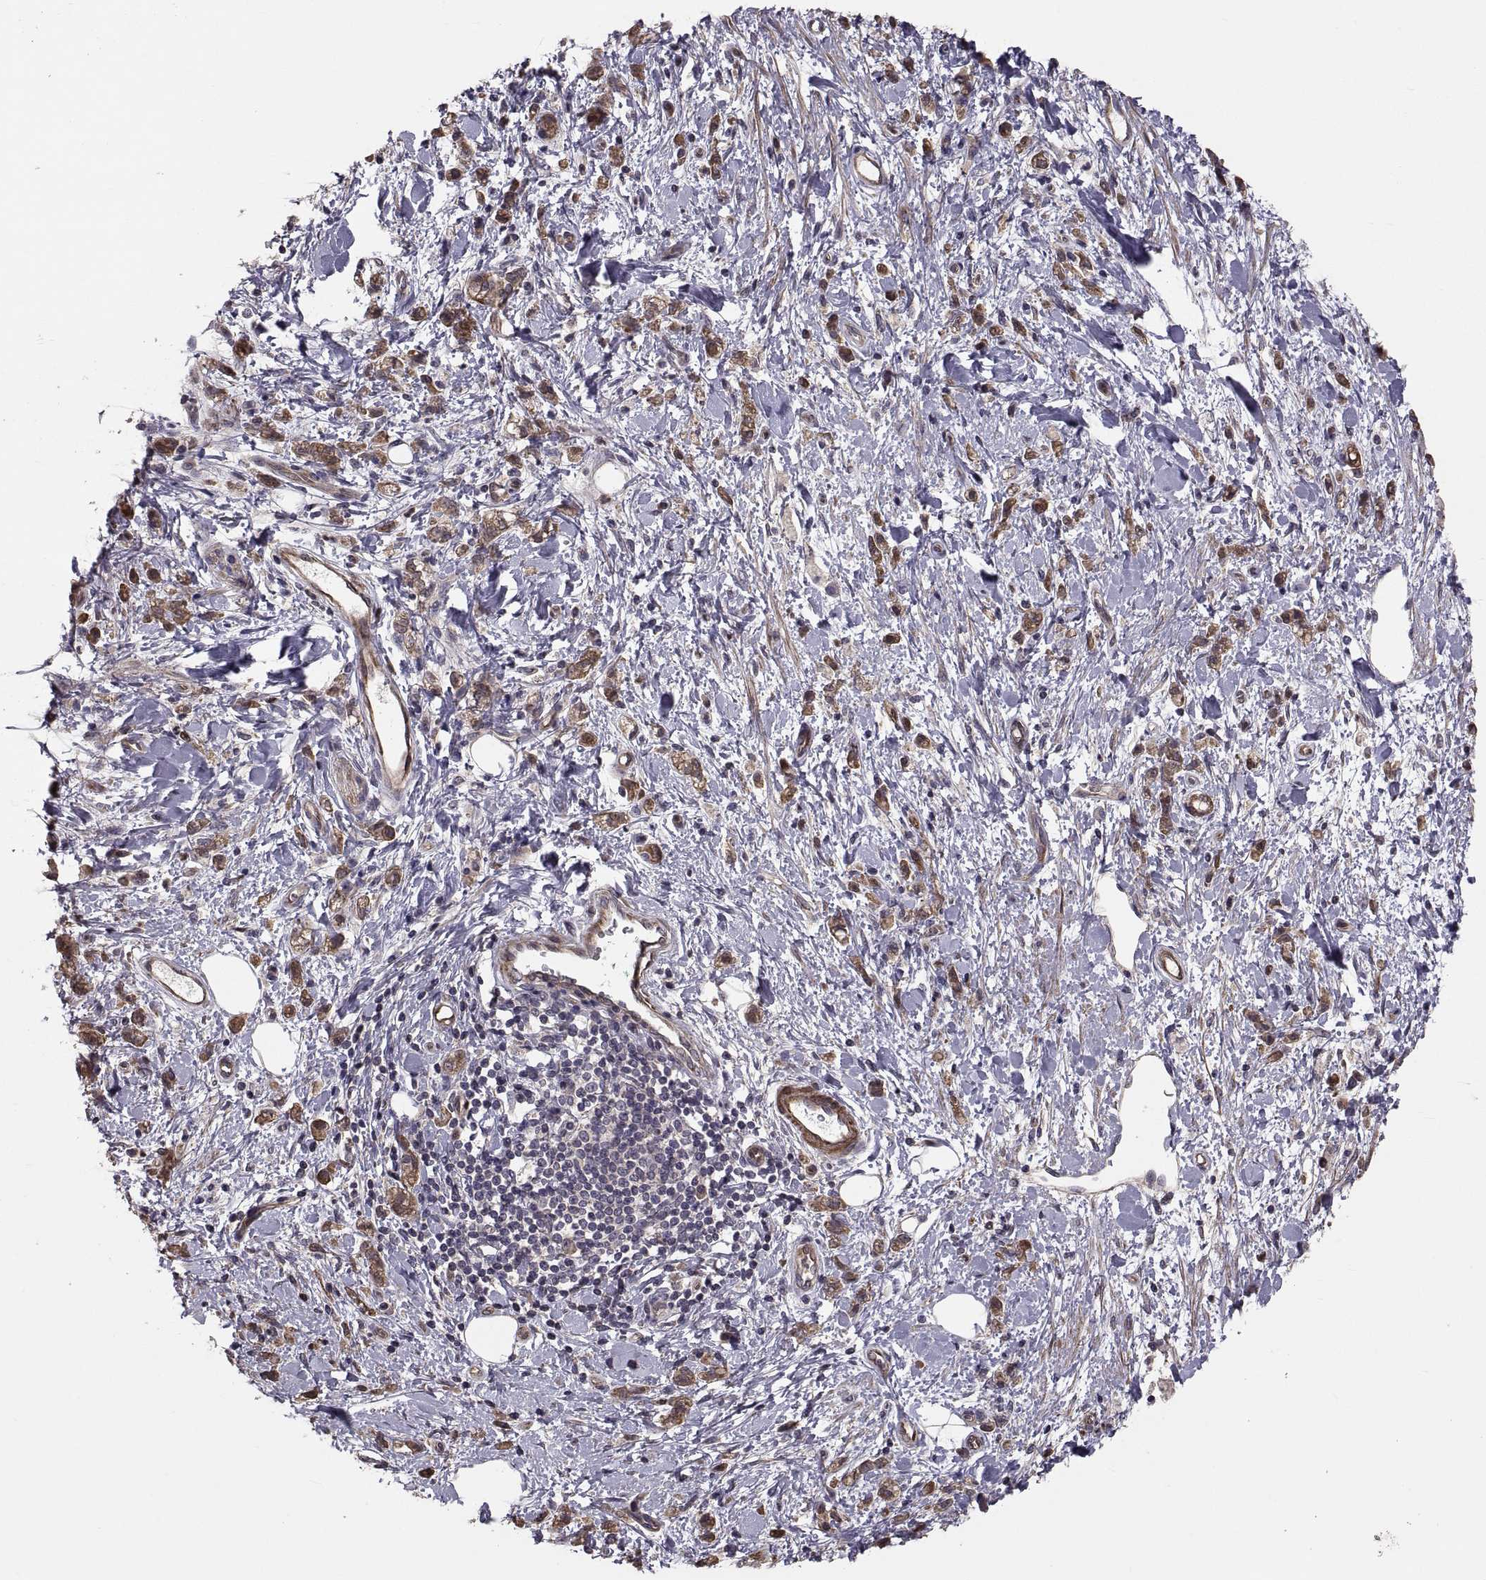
{"staining": {"intensity": "strong", "quantity": "25%-75%", "location": "cytoplasmic/membranous"}, "tissue": "stomach cancer", "cell_type": "Tumor cells", "image_type": "cancer", "snomed": [{"axis": "morphology", "description": "Adenocarcinoma, NOS"}, {"axis": "topography", "description": "Stomach"}], "caption": "Immunohistochemical staining of human stomach adenocarcinoma shows strong cytoplasmic/membranous protein expression in approximately 25%-75% of tumor cells. (brown staining indicates protein expression, while blue staining denotes nuclei).", "gene": "PMM2", "patient": {"sex": "male", "age": 77}}